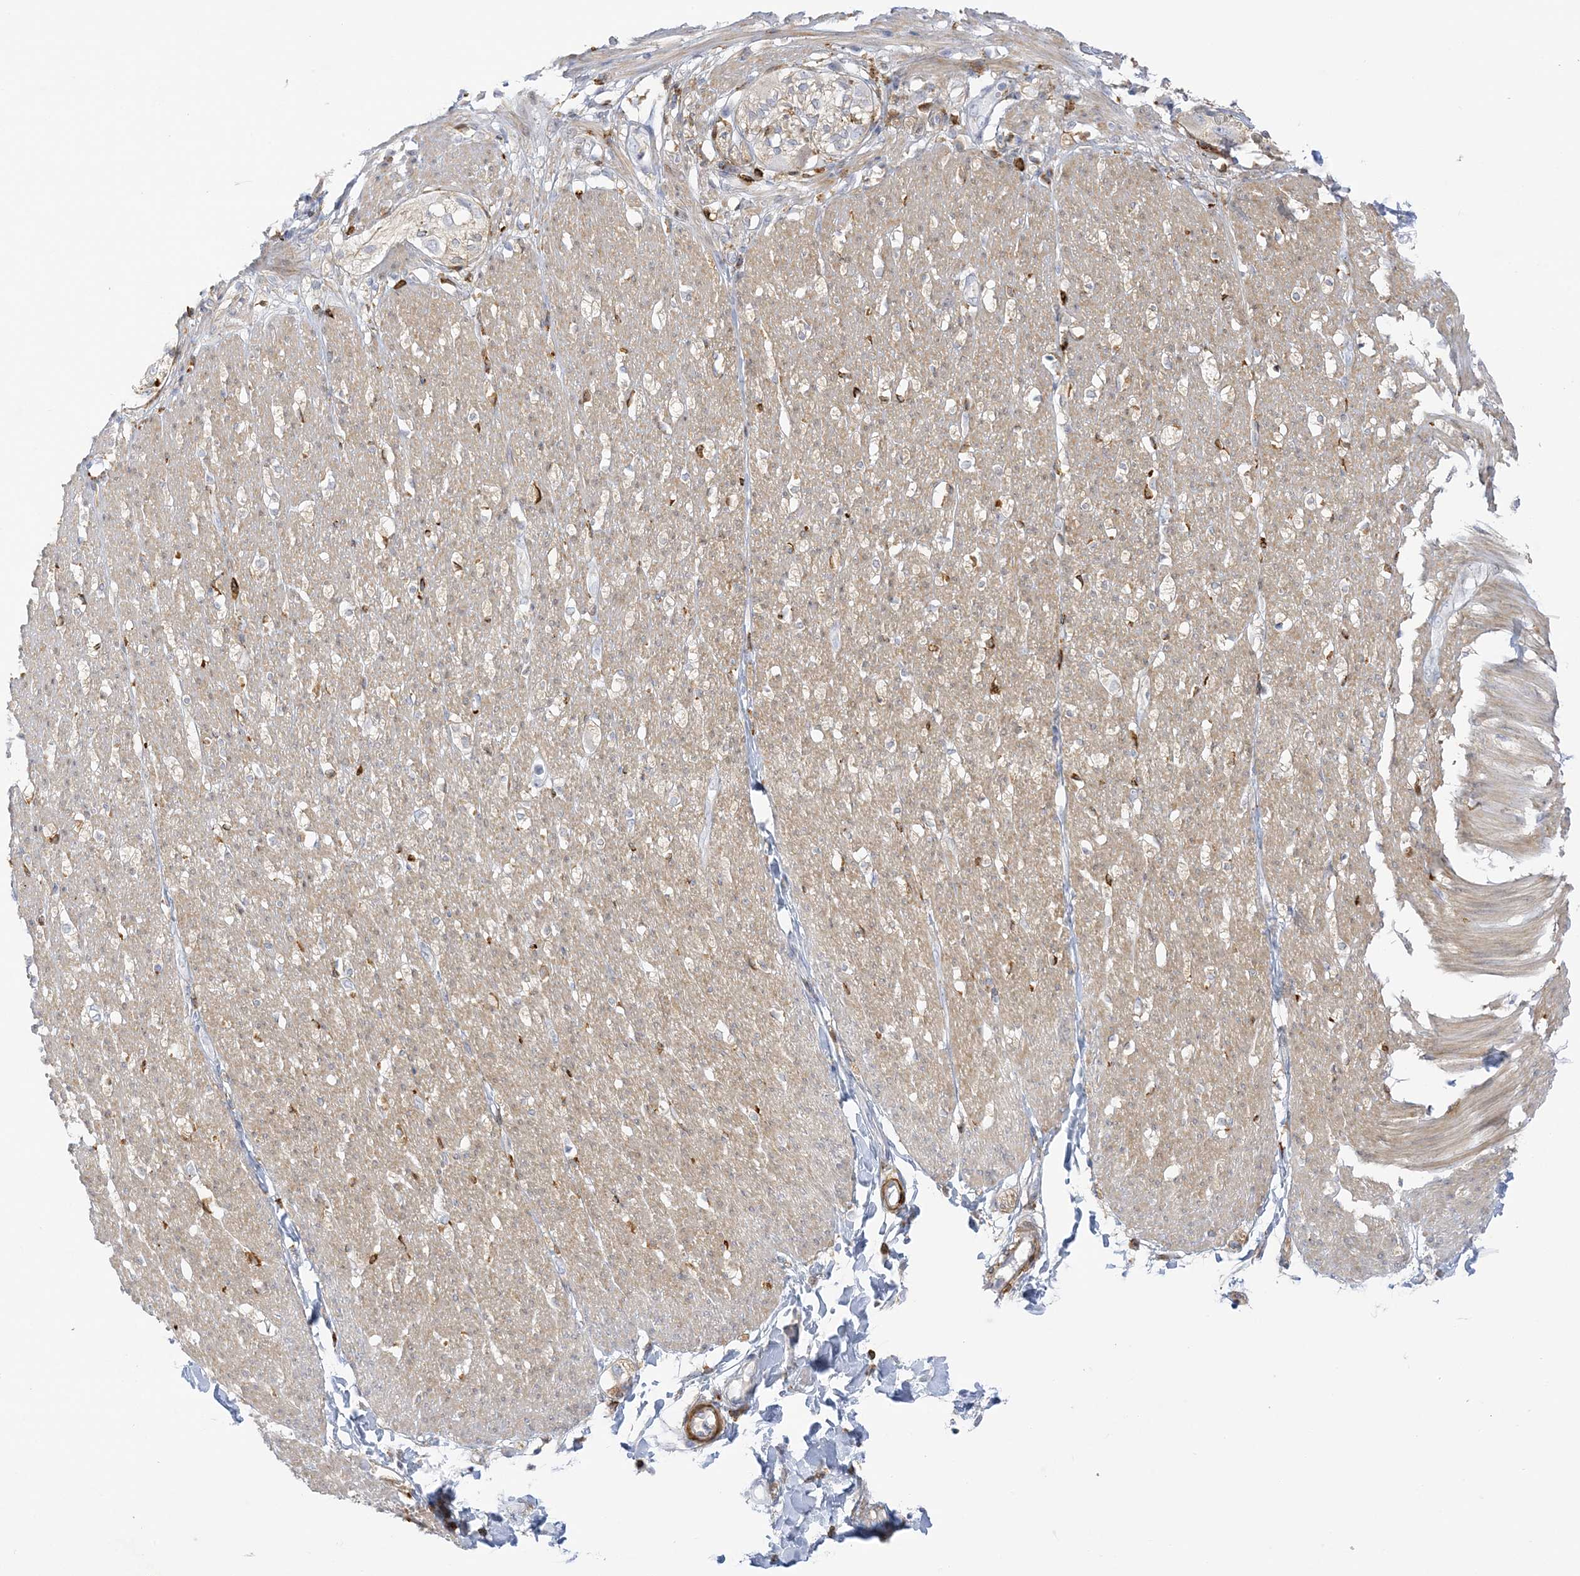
{"staining": {"intensity": "moderate", "quantity": ">75%", "location": "cytoplasmic/membranous"}, "tissue": "smooth muscle", "cell_type": "Smooth muscle cells", "image_type": "normal", "snomed": [{"axis": "morphology", "description": "Normal tissue, NOS"}, {"axis": "morphology", "description": "Adenocarcinoma, NOS"}, {"axis": "topography", "description": "Colon"}, {"axis": "topography", "description": "Peripheral nerve tissue"}], "caption": "Immunohistochemistry (IHC) (DAB (3,3'-diaminobenzidine)) staining of unremarkable human smooth muscle reveals moderate cytoplasmic/membranous protein positivity in about >75% of smooth muscle cells. The protein of interest is shown in brown color, while the nuclei are stained blue.", "gene": "ICMT", "patient": {"sex": "male", "age": 14}}